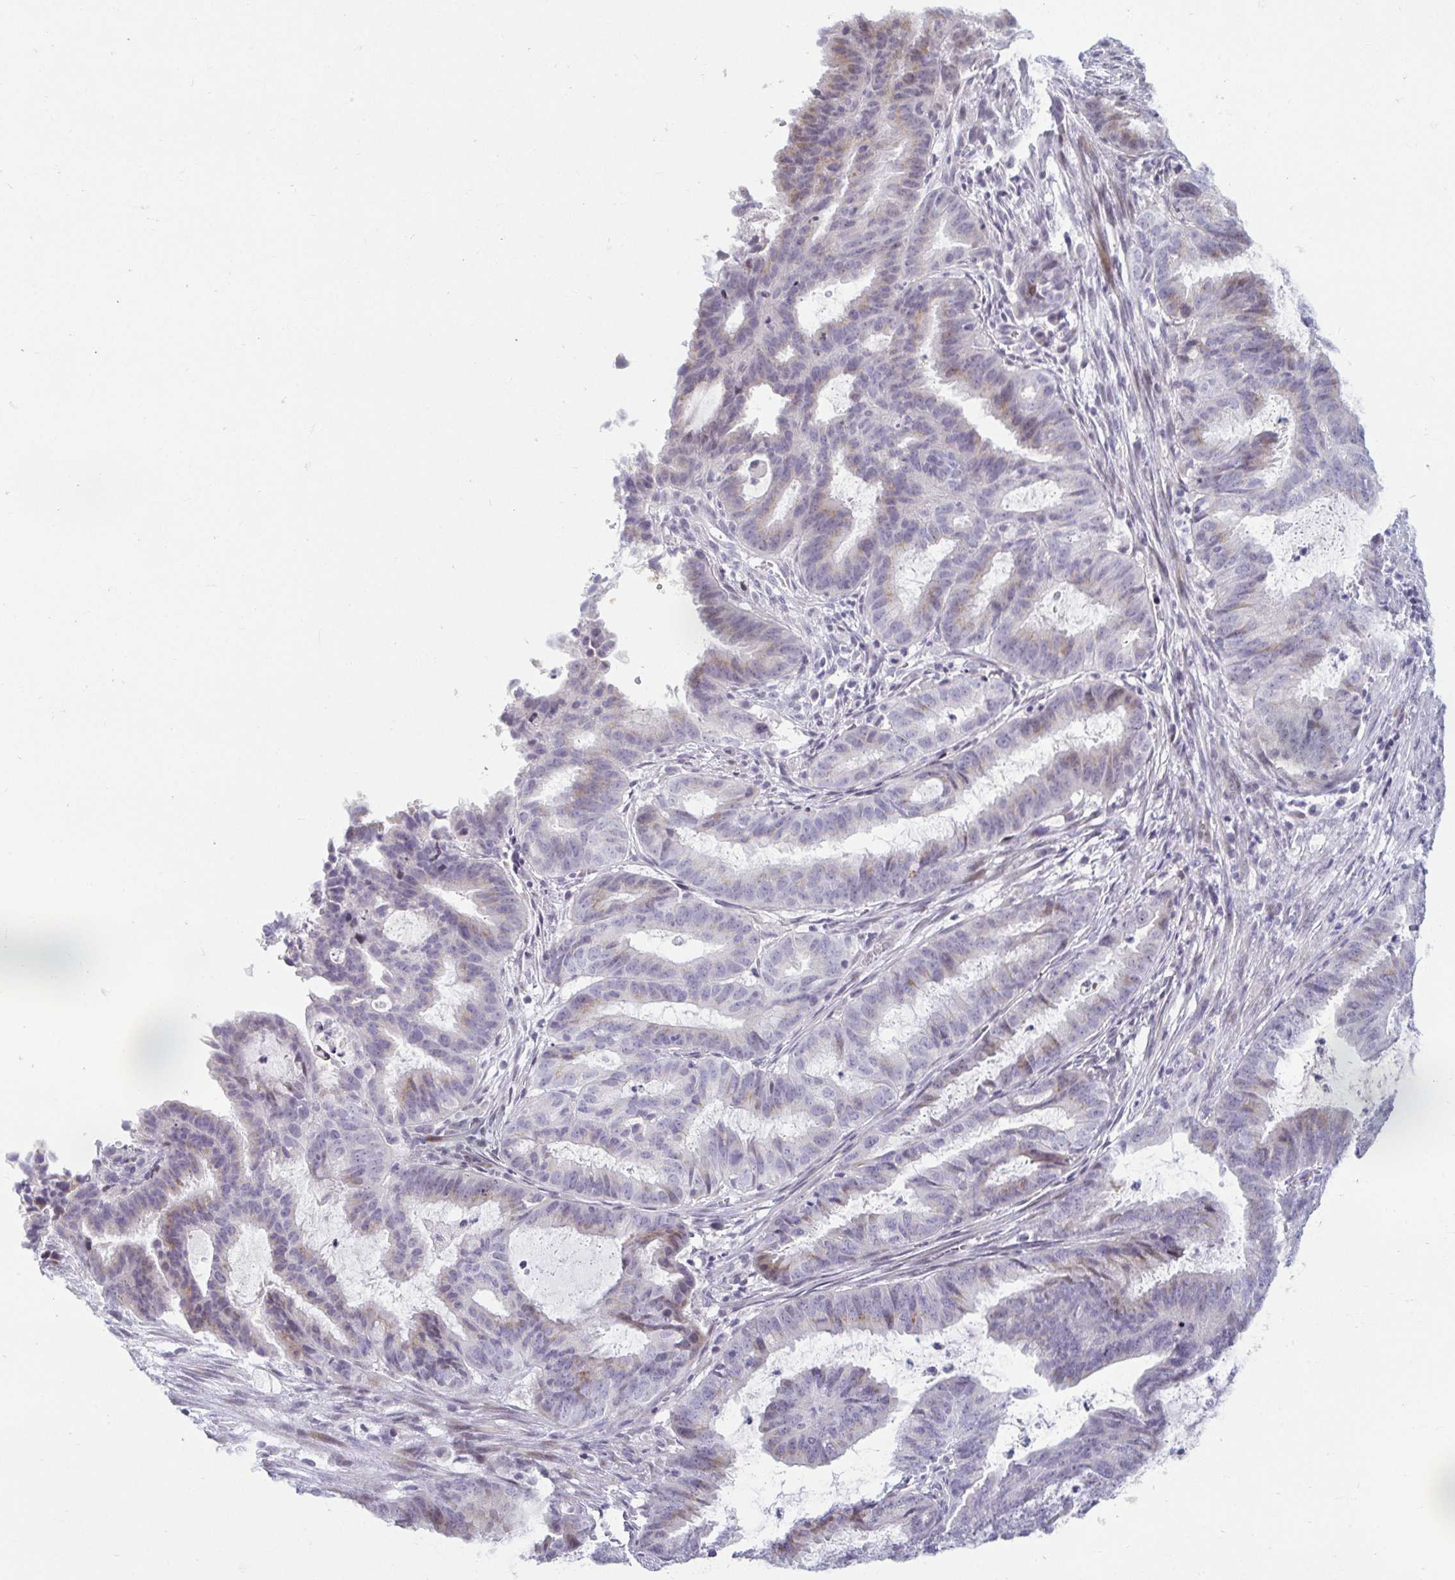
{"staining": {"intensity": "weak", "quantity": "<25%", "location": "cytoplasmic/membranous"}, "tissue": "endometrial cancer", "cell_type": "Tumor cells", "image_type": "cancer", "snomed": [{"axis": "morphology", "description": "Adenocarcinoma, NOS"}, {"axis": "topography", "description": "Endometrium"}], "caption": "The image exhibits no staining of tumor cells in adenocarcinoma (endometrial). (DAB immunohistochemistry visualized using brightfield microscopy, high magnification).", "gene": "CR2", "patient": {"sex": "female", "age": 51}}